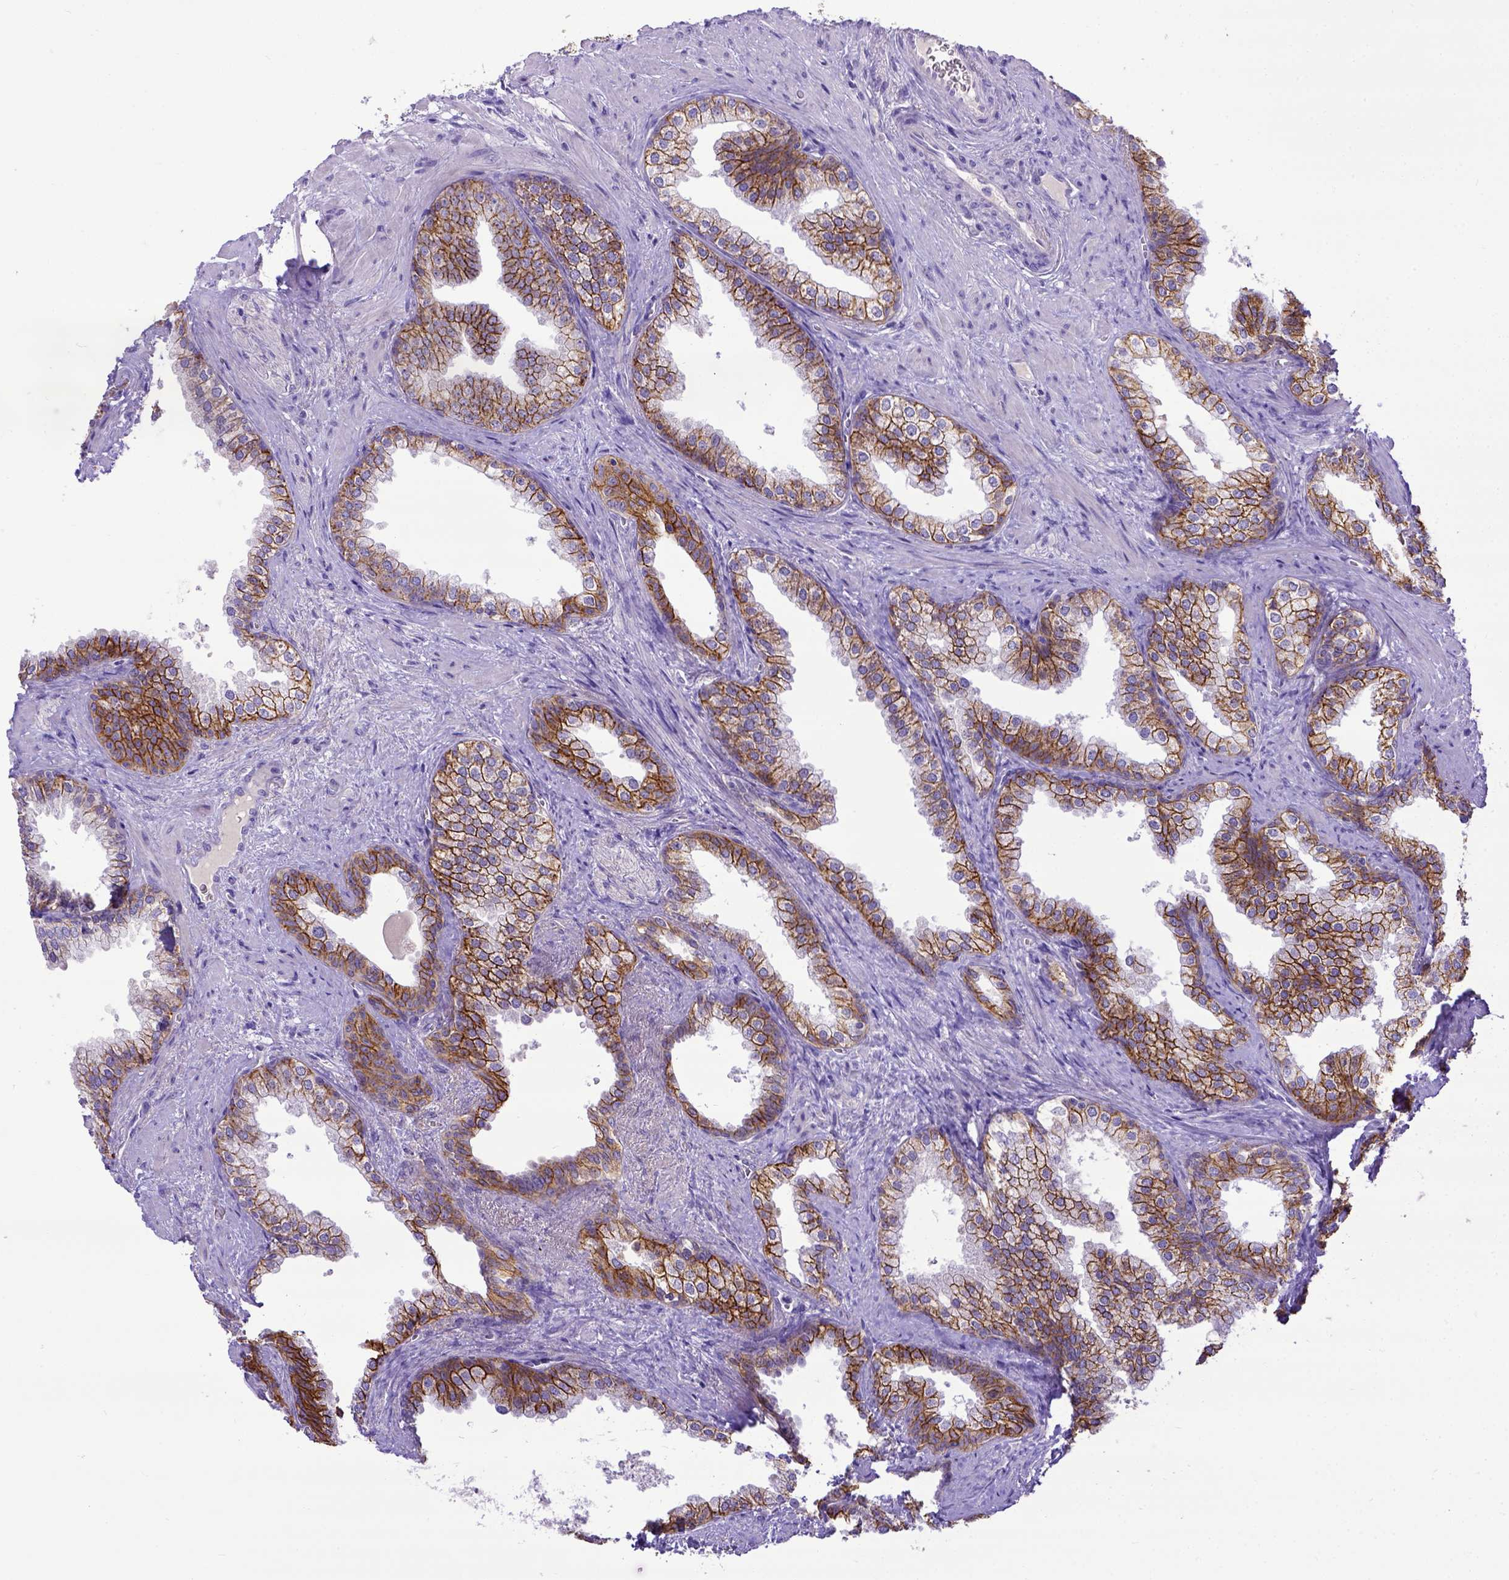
{"staining": {"intensity": "strong", "quantity": "25%-75%", "location": "cytoplasmic/membranous"}, "tissue": "prostate", "cell_type": "Glandular cells", "image_type": "normal", "snomed": [{"axis": "morphology", "description": "Normal tissue, NOS"}, {"axis": "topography", "description": "Prostate"}], "caption": "Prostate stained with DAB immunohistochemistry demonstrates high levels of strong cytoplasmic/membranous expression in approximately 25%-75% of glandular cells.", "gene": "BTN1A1", "patient": {"sex": "male", "age": 79}}